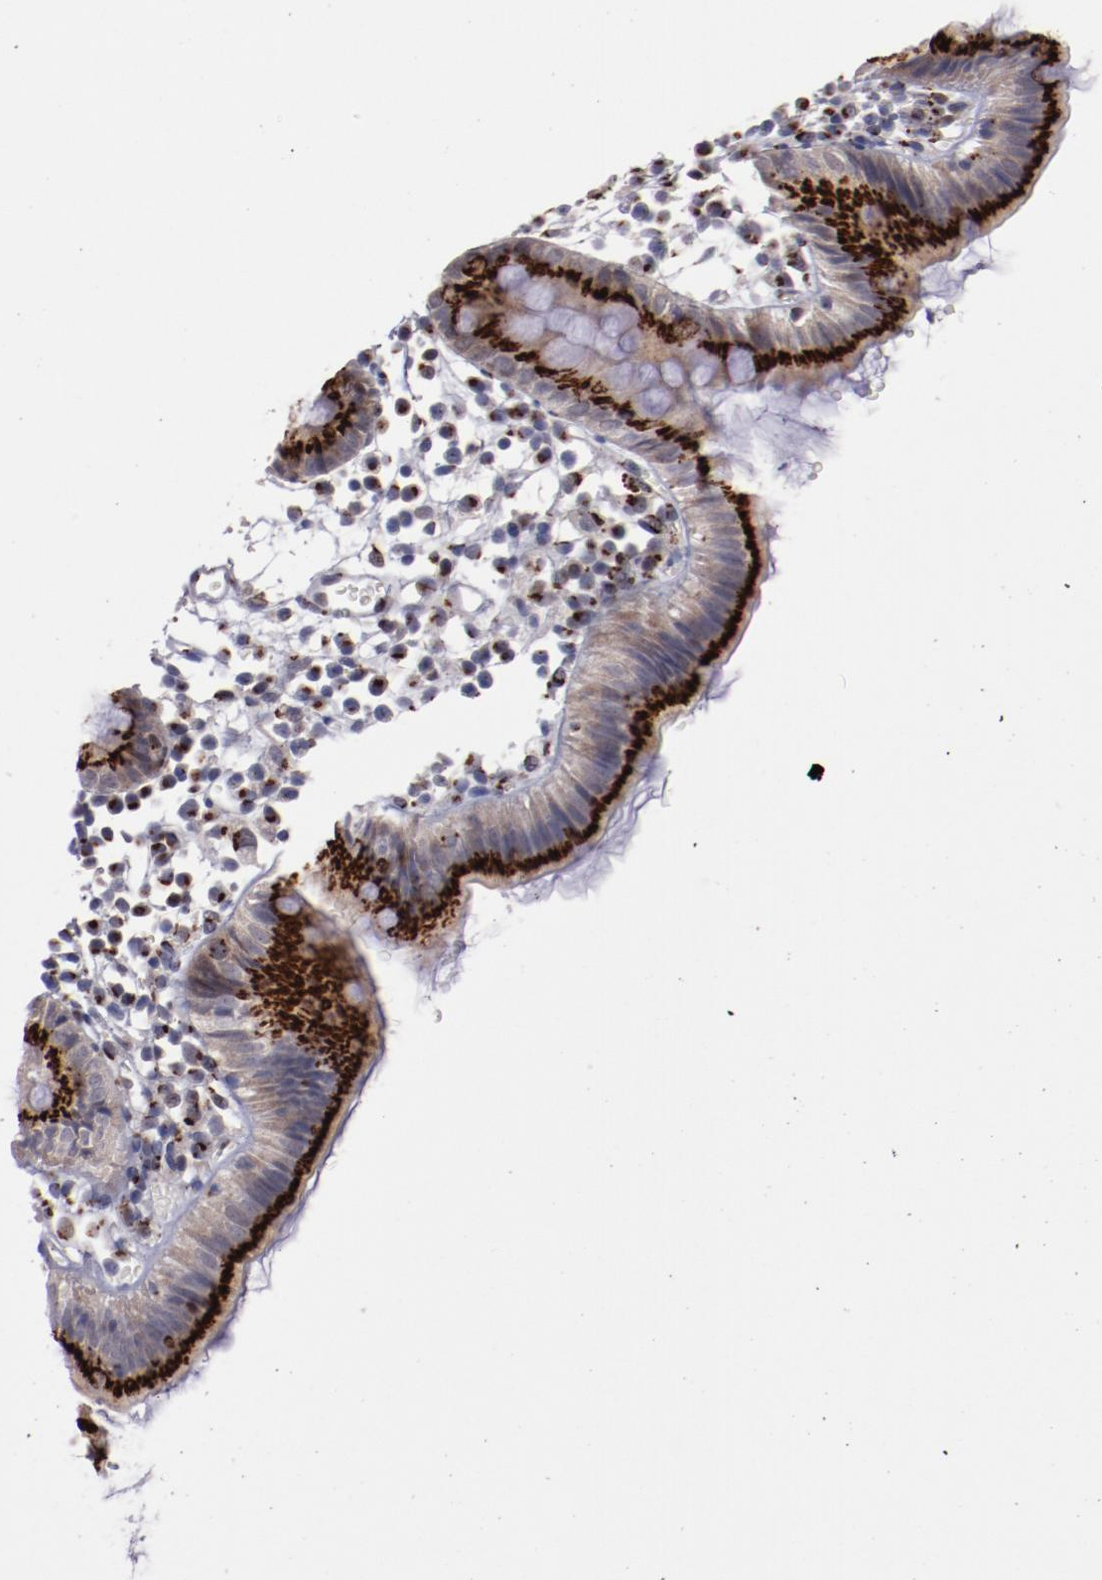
{"staining": {"intensity": "moderate", "quantity": ">75%", "location": "cytoplasmic/membranous"}, "tissue": "colon", "cell_type": "Endothelial cells", "image_type": "normal", "snomed": [{"axis": "morphology", "description": "Normal tissue, NOS"}, {"axis": "topography", "description": "Colon"}], "caption": "Approximately >75% of endothelial cells in benign human colon demonstrate moderate cytoplasmic/membranous protein expression as visualized by brown immunohistochemical staining.", "gene": "GOLIM4", "patient": {"sex": "male", "age": 14}}